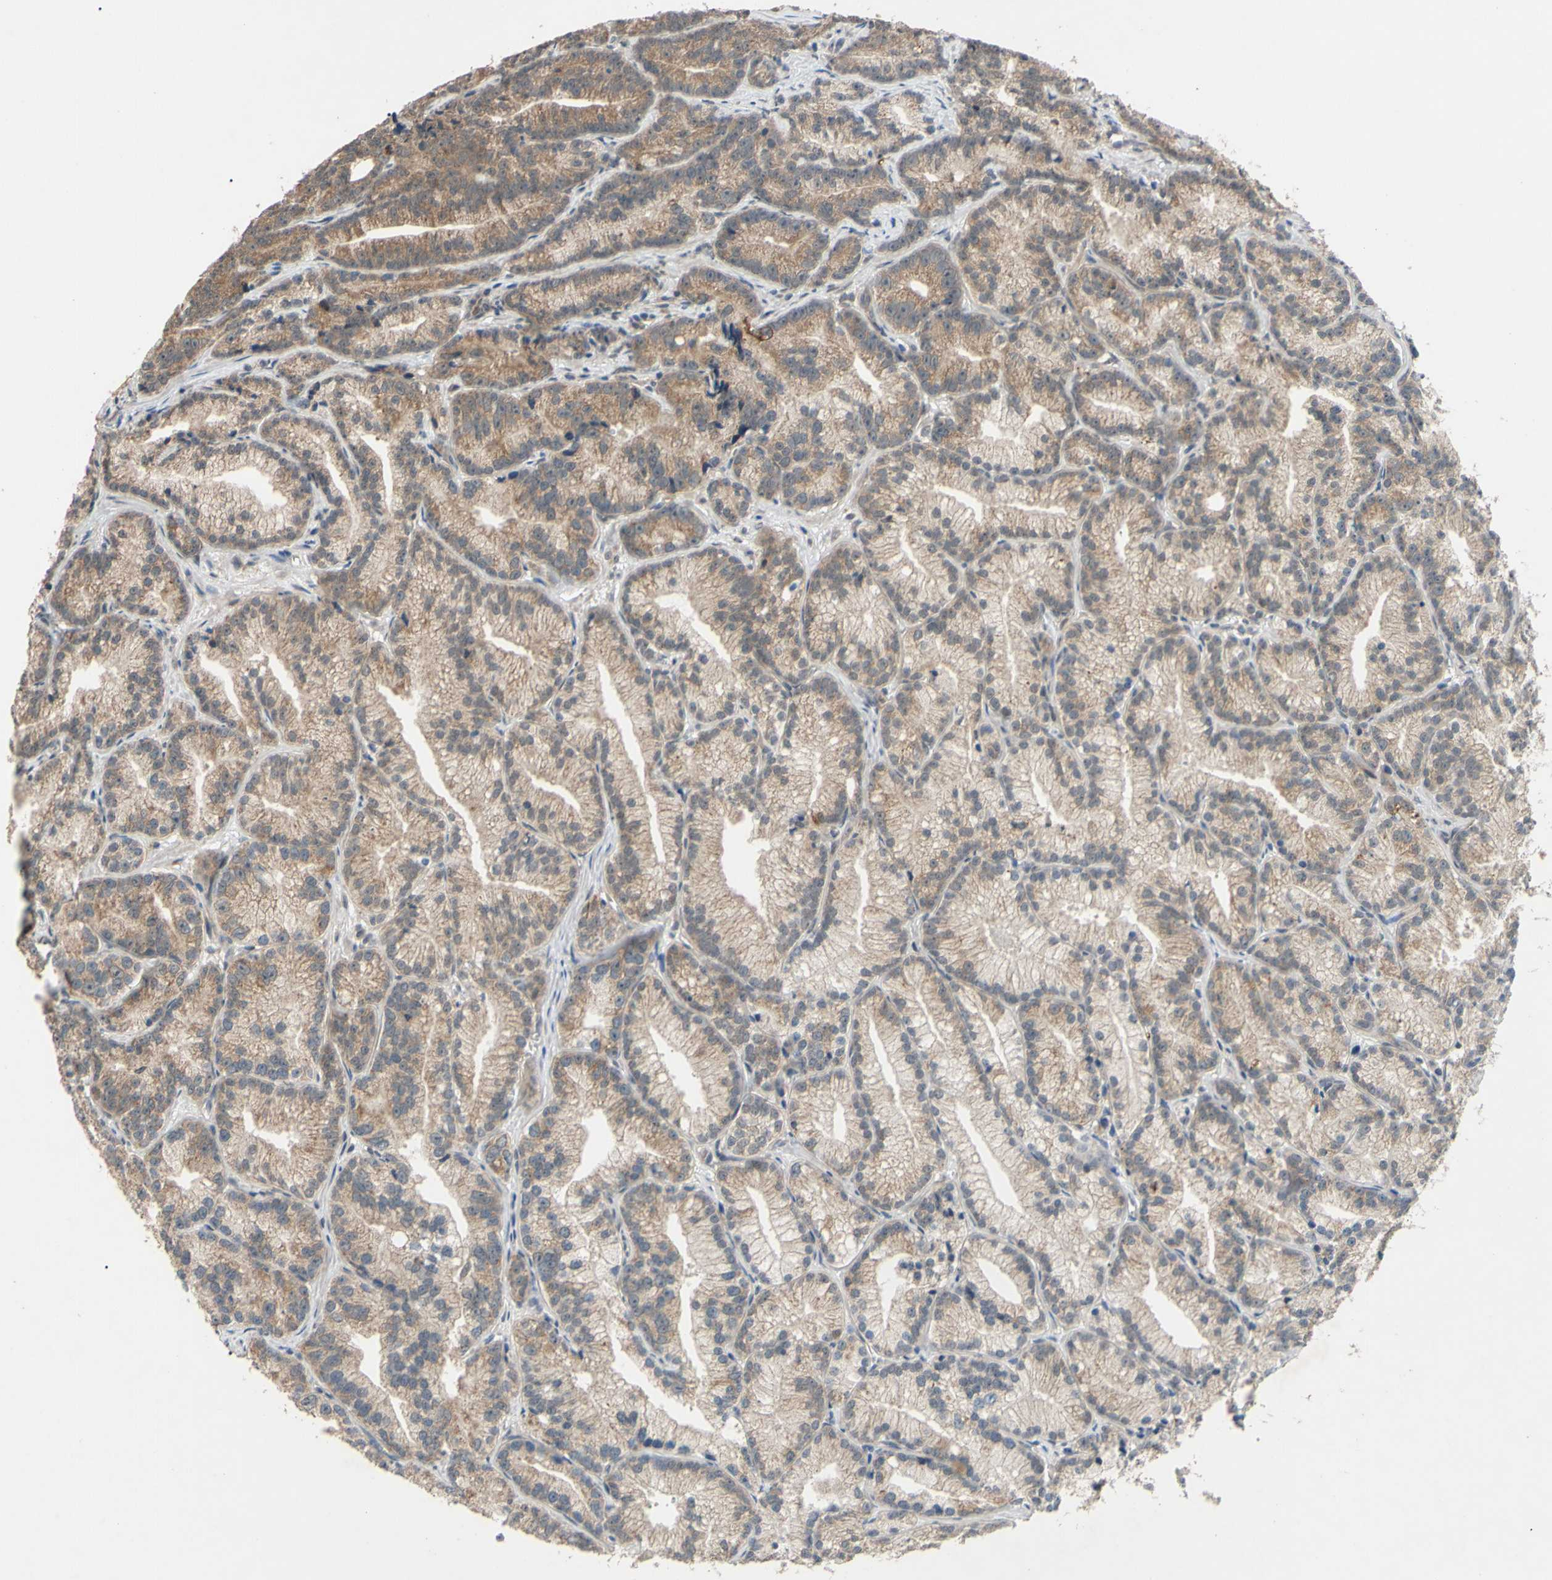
{"staining": {"intensity": "moderate", "quantity": ">75%", "location": "cytoplasmic/membranous"}, "tissue": "prostate cancer", "cell_type": "Tumor cells", "image_type": "cancer", "snomed": [{"axis": "morphology", "description": "Adenocarcinoma, Low grade"}, {"axis": "topography", "description": "Prostate"}], "caption": "A medium amount of moderate cytoplasmic/membranous expression is present in about >75% of tumor cells in prostate cancer tissue.", "gene": "CD164", "patient": {"sex": "male", "age": 89}}